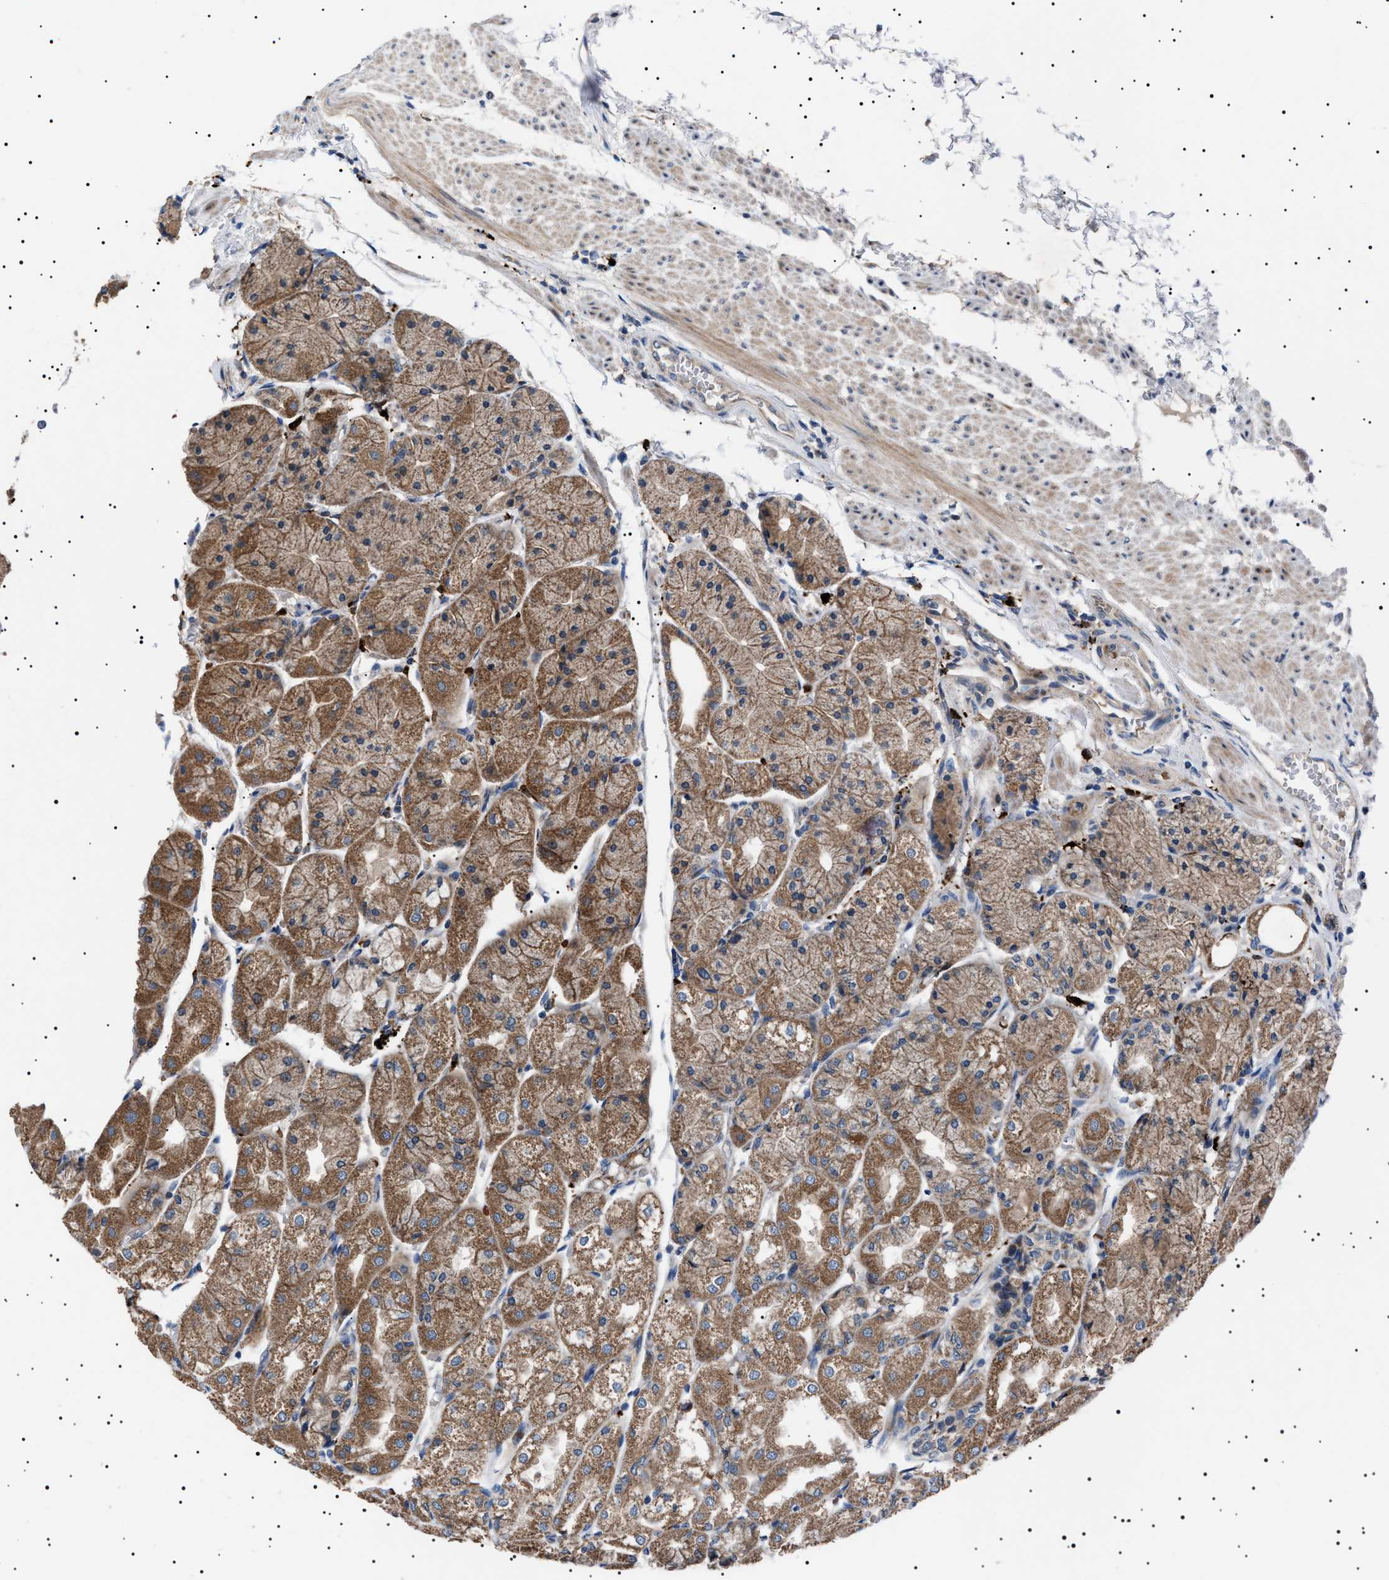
{"staining": {"intensity": "moderate", "quantity": ">75%", "location": "cytoplasmic/membranous"}, "tissue": "stomach", "cell_type": "Glandular cells", "image_type": "normal", "snomed": [{"axis": "morphology", "description": "Normal tissue, NOS"}, {"axis": "topography", "description": "Stomach, upper"}], "caption": "Immunohistochemistry photomicrograph of unremarkable stomach: stomach stained using IHC reveals medium levels of moderate protein expression localized specifically in the cytoplasmic/membranous of glandular cells, appearing as a cytoplasmic/membranous brown color.", "gene": "PTRH1", "patient": {"sex": "male", "age": 72}}